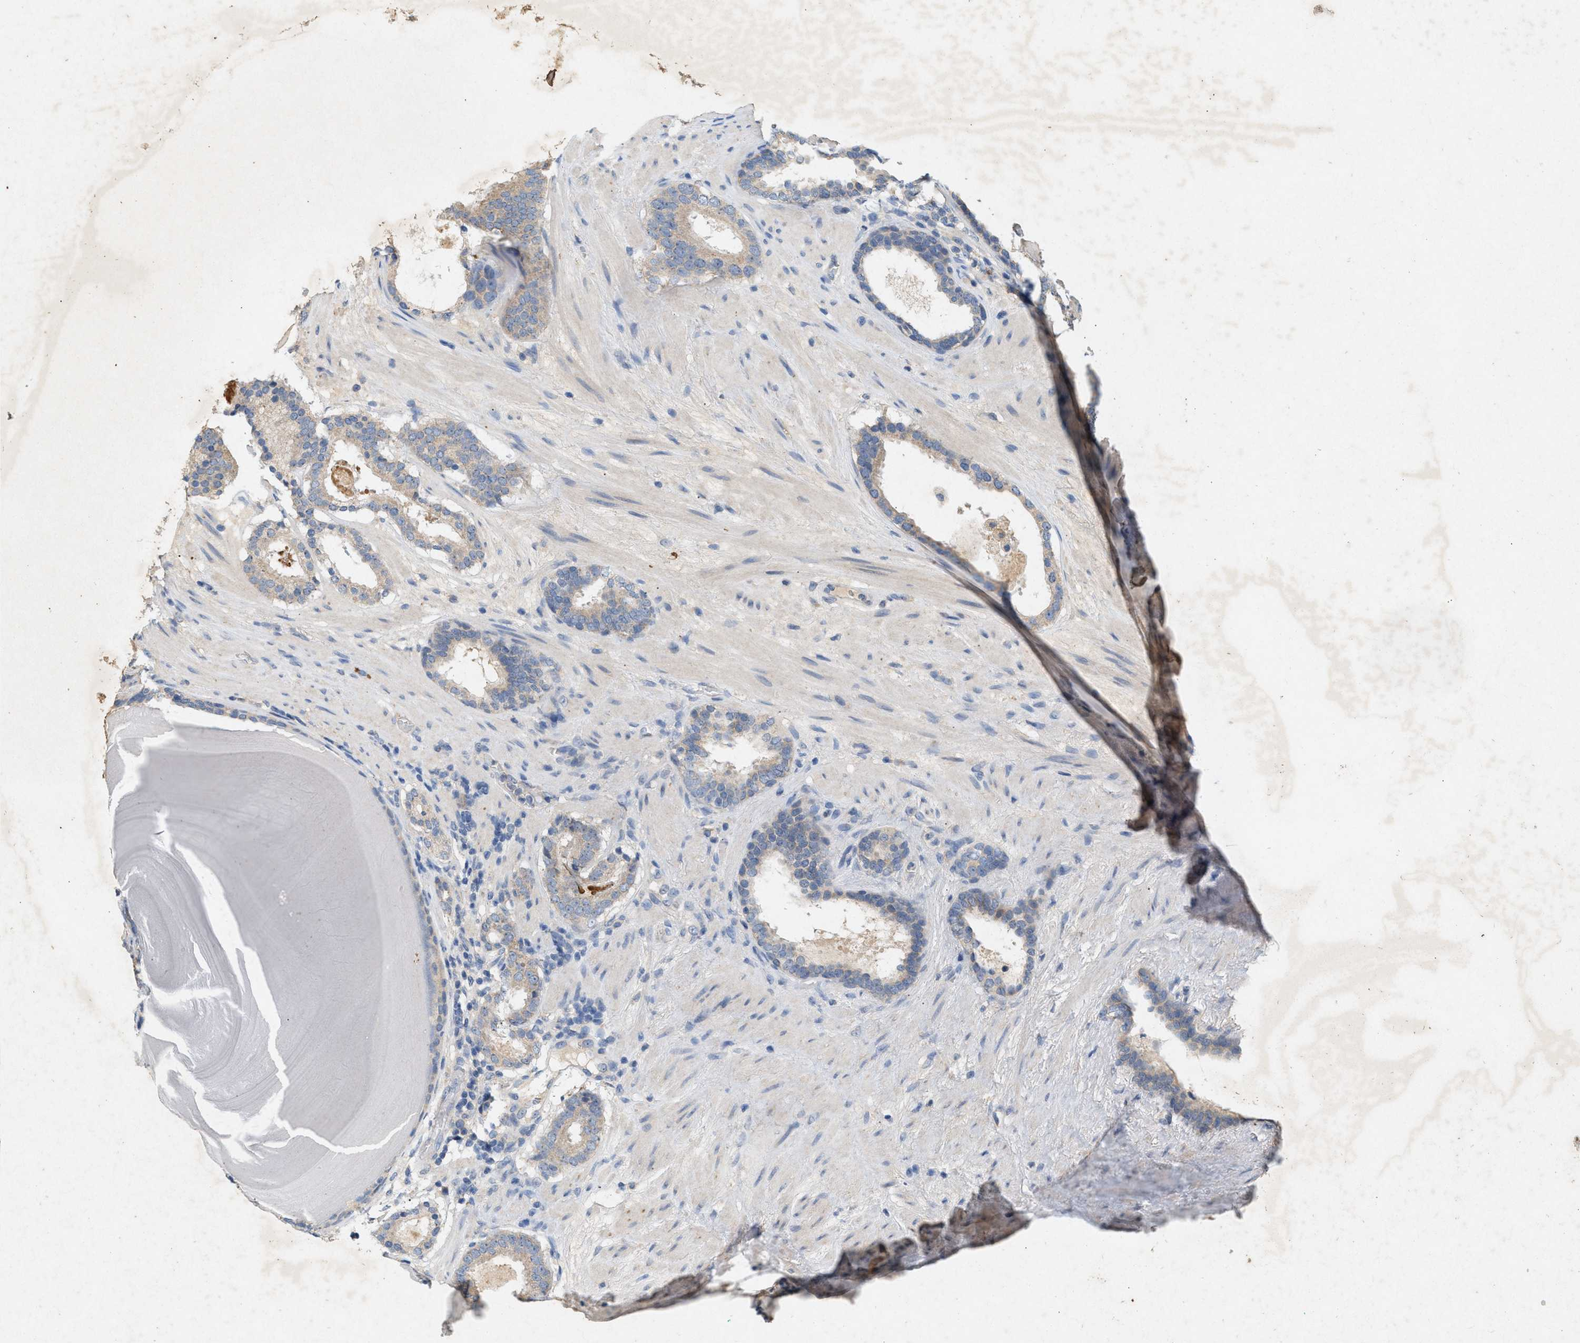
{"staining": {"intensity": "negative", "quantity": "none", "location": "none"}, "tissue": "prostate cancer", "cell_type": "Tumor cells", "image_type": "cancer", "snomed": [{"axis": "morphology", "description": "Adenocarcinoma, Low grade"}, {"axis": "topography", "description": "Prostate"}], "caption": "There is no significant positivity in tumor cells of prostate cancer. The staining is performed using DAB brown chromogen with nuclei counter-stained in using hematoxylin.", "gene": "DCAF7", "patient": {"sex": "male", "age": 69}}